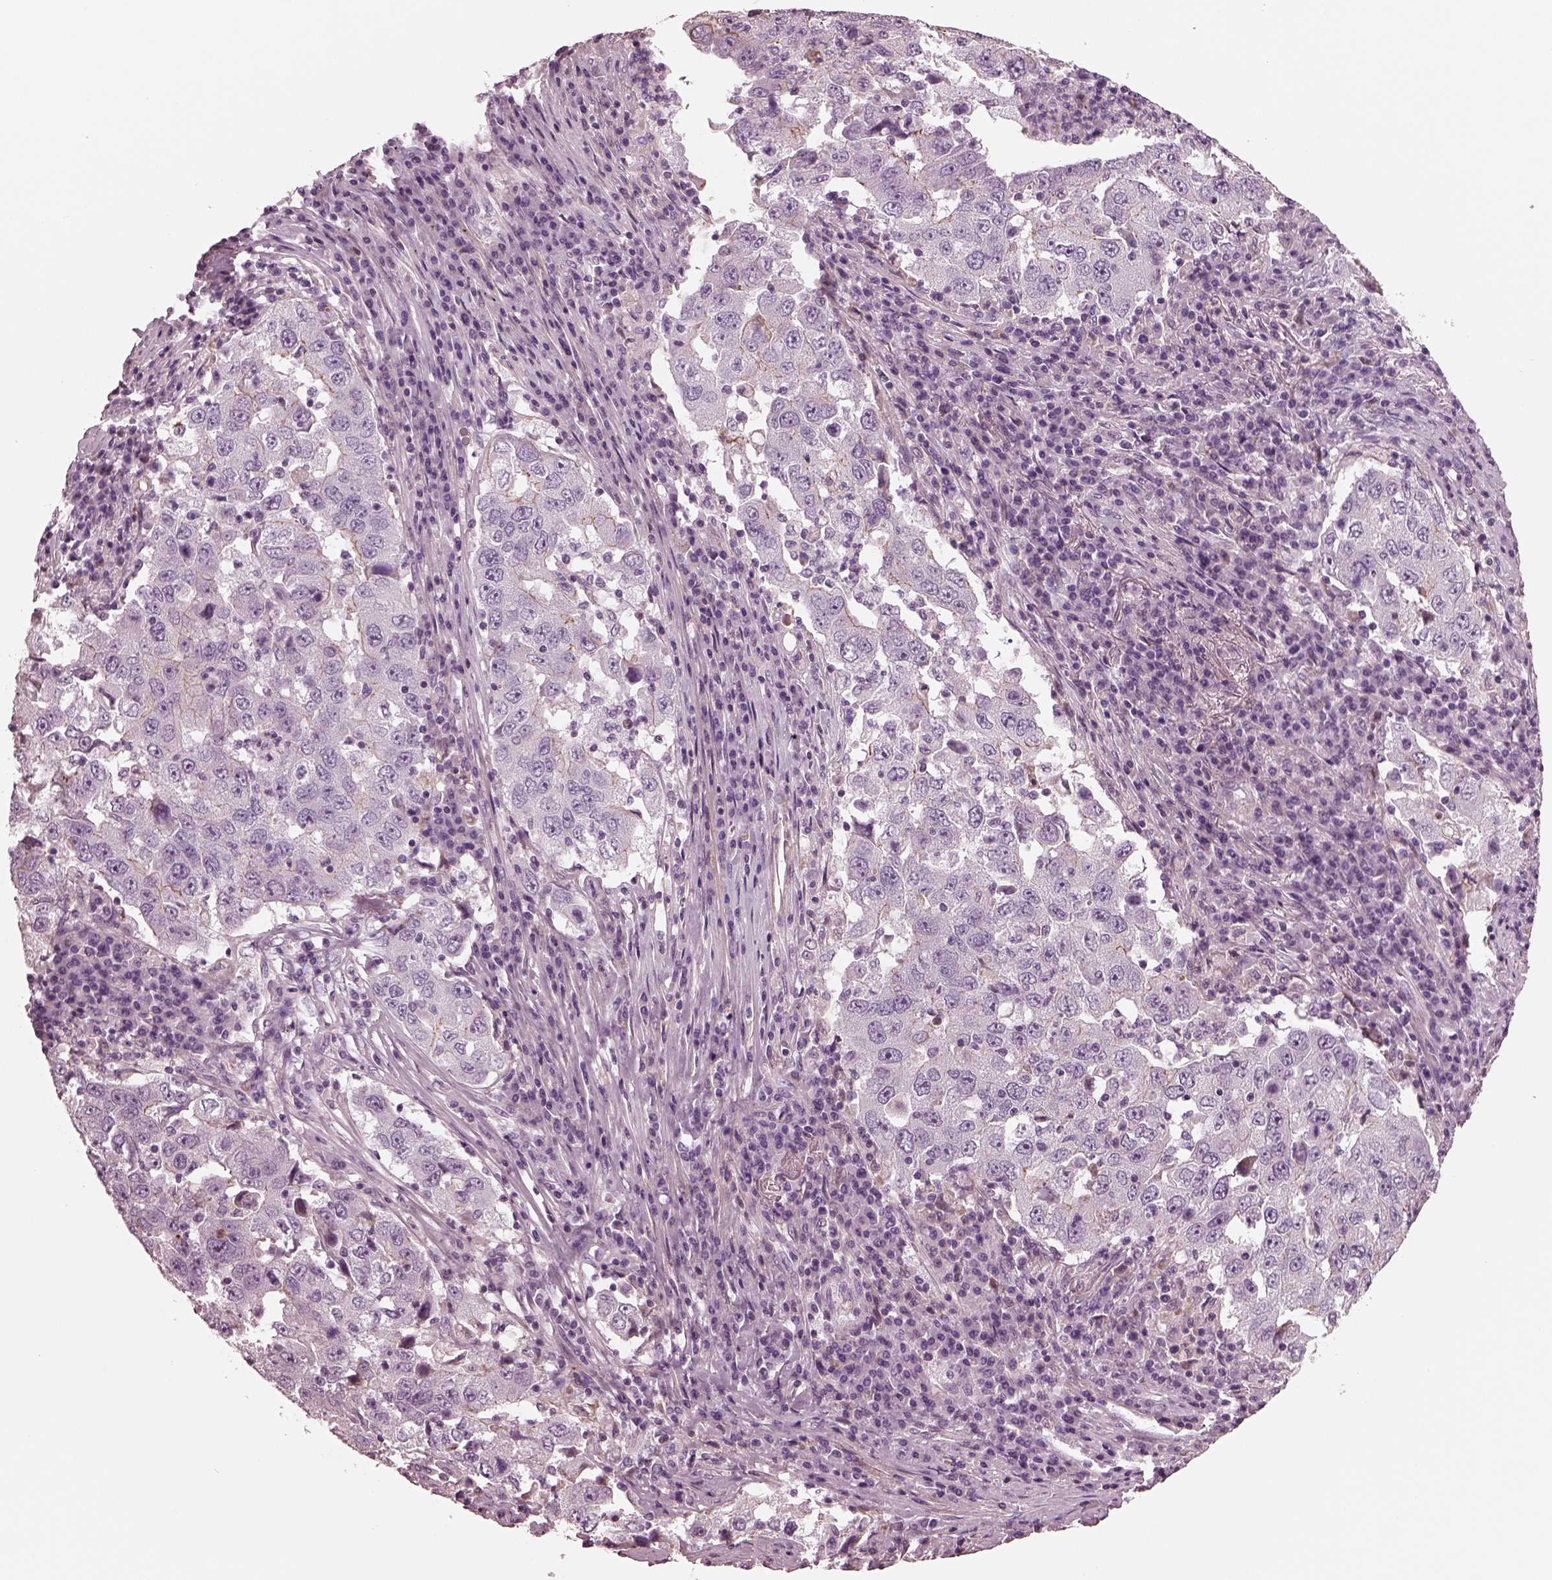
{"staining": {"intensity": "negative", "quantity": "none", "location": "none"}, "tissue": "lung cancer", "cell_type": "Tumor cells", "image_type": "cancer", "snomed": [{"axis": "morphology", "description": "Adenocarcinoma, NOS"}, {"axis": "topography", "description": "Lung"}], "caption": "Tumor cells are negative for protein expression in human lung adenocarcinoma.", "gene": "GDF11", "patient": {"sex": "male", "age": 73}}